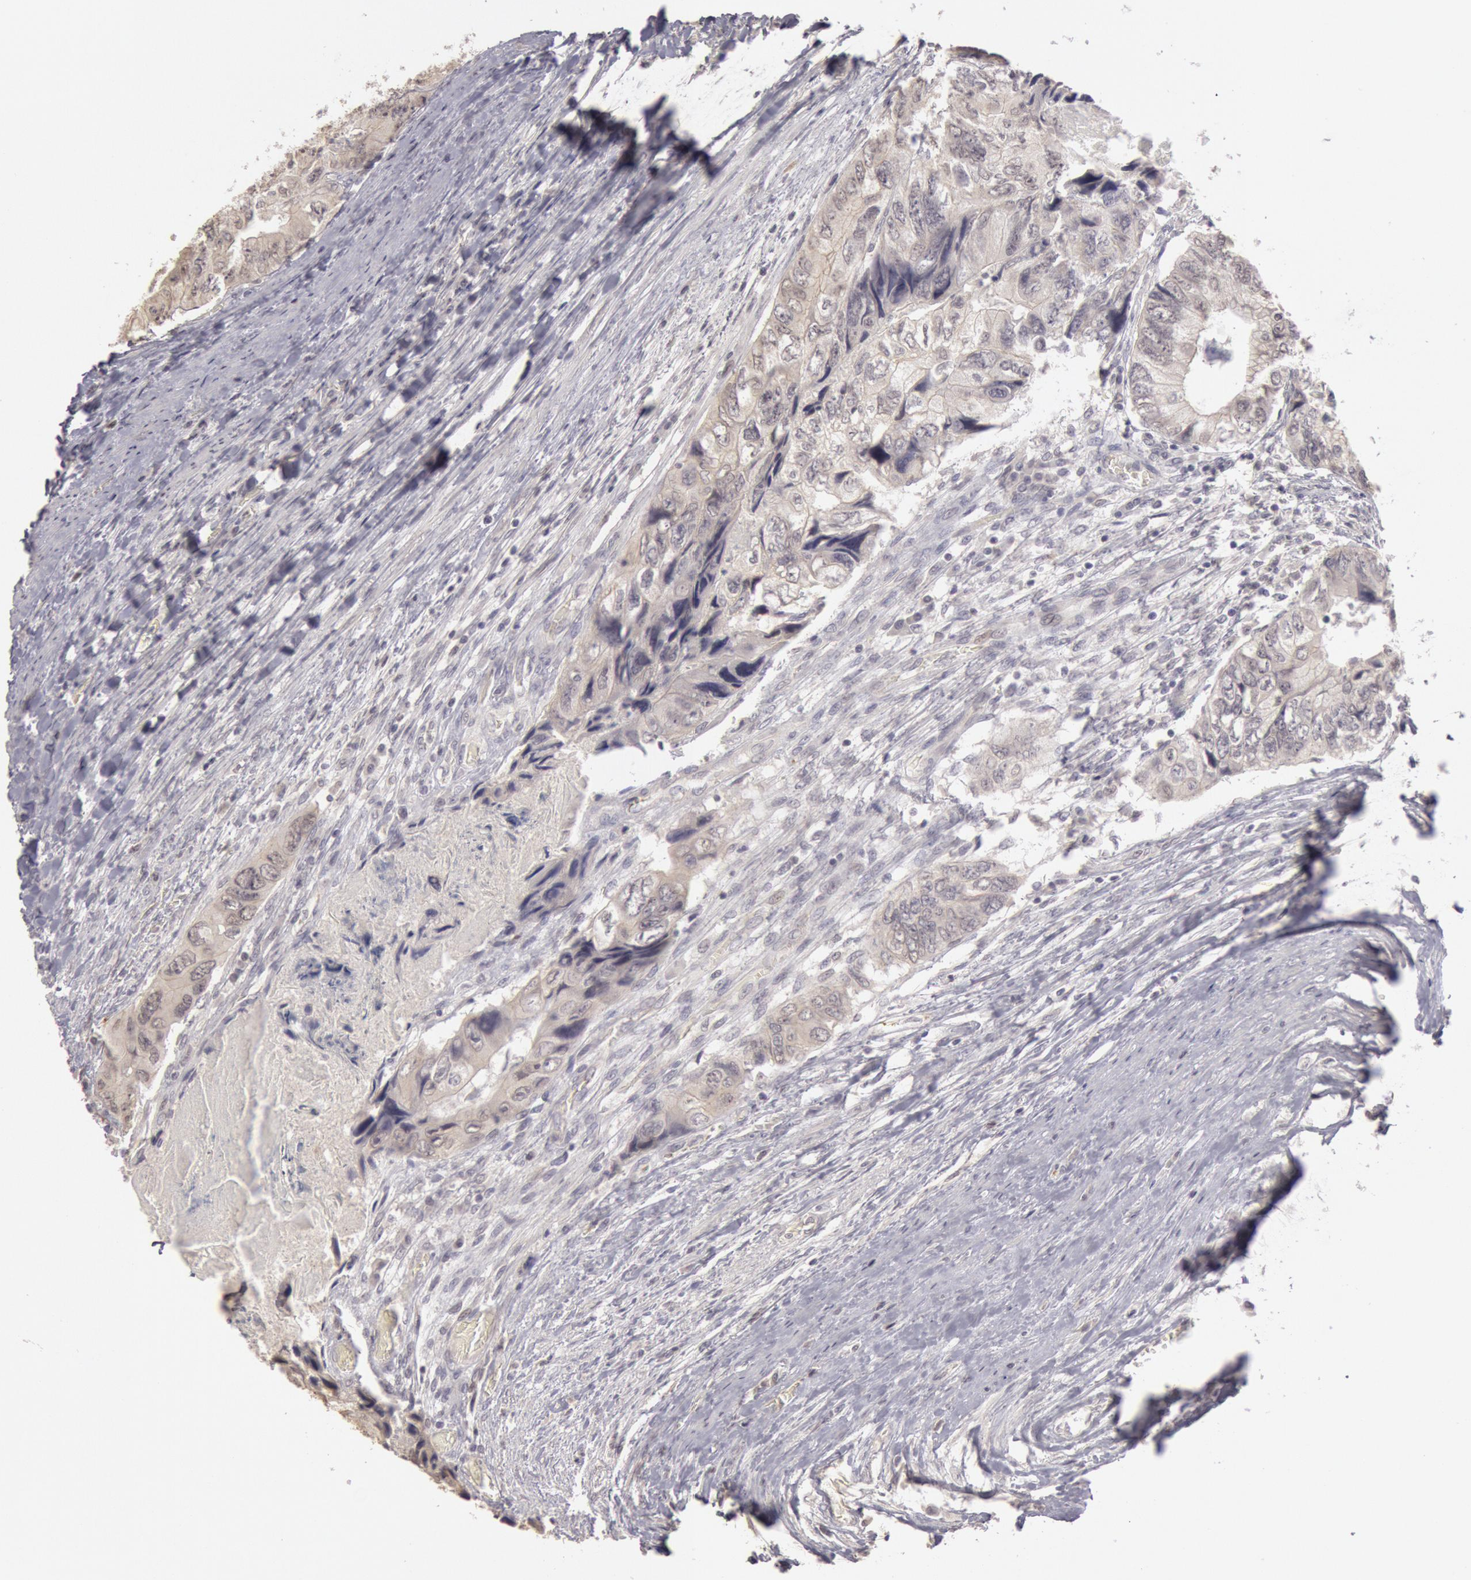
{"staining": {"intensity": "negative", "quantity": "none", "location": "none"}, "tissue": "colorectal cancer", "cell_type": "Tumor cells", "image_type": "cancer", "snomed": [{"axis": "morphology", "description": "Adenocarcinoma, NOS"}, {"axis": "topography", "description": "Rectum"}], "caption": "The image exhibits no significant staining in tumor cells of colorectal cancer.", "gene": "RIMBP3C", "patient": {"sex": "female", "age": 82}}